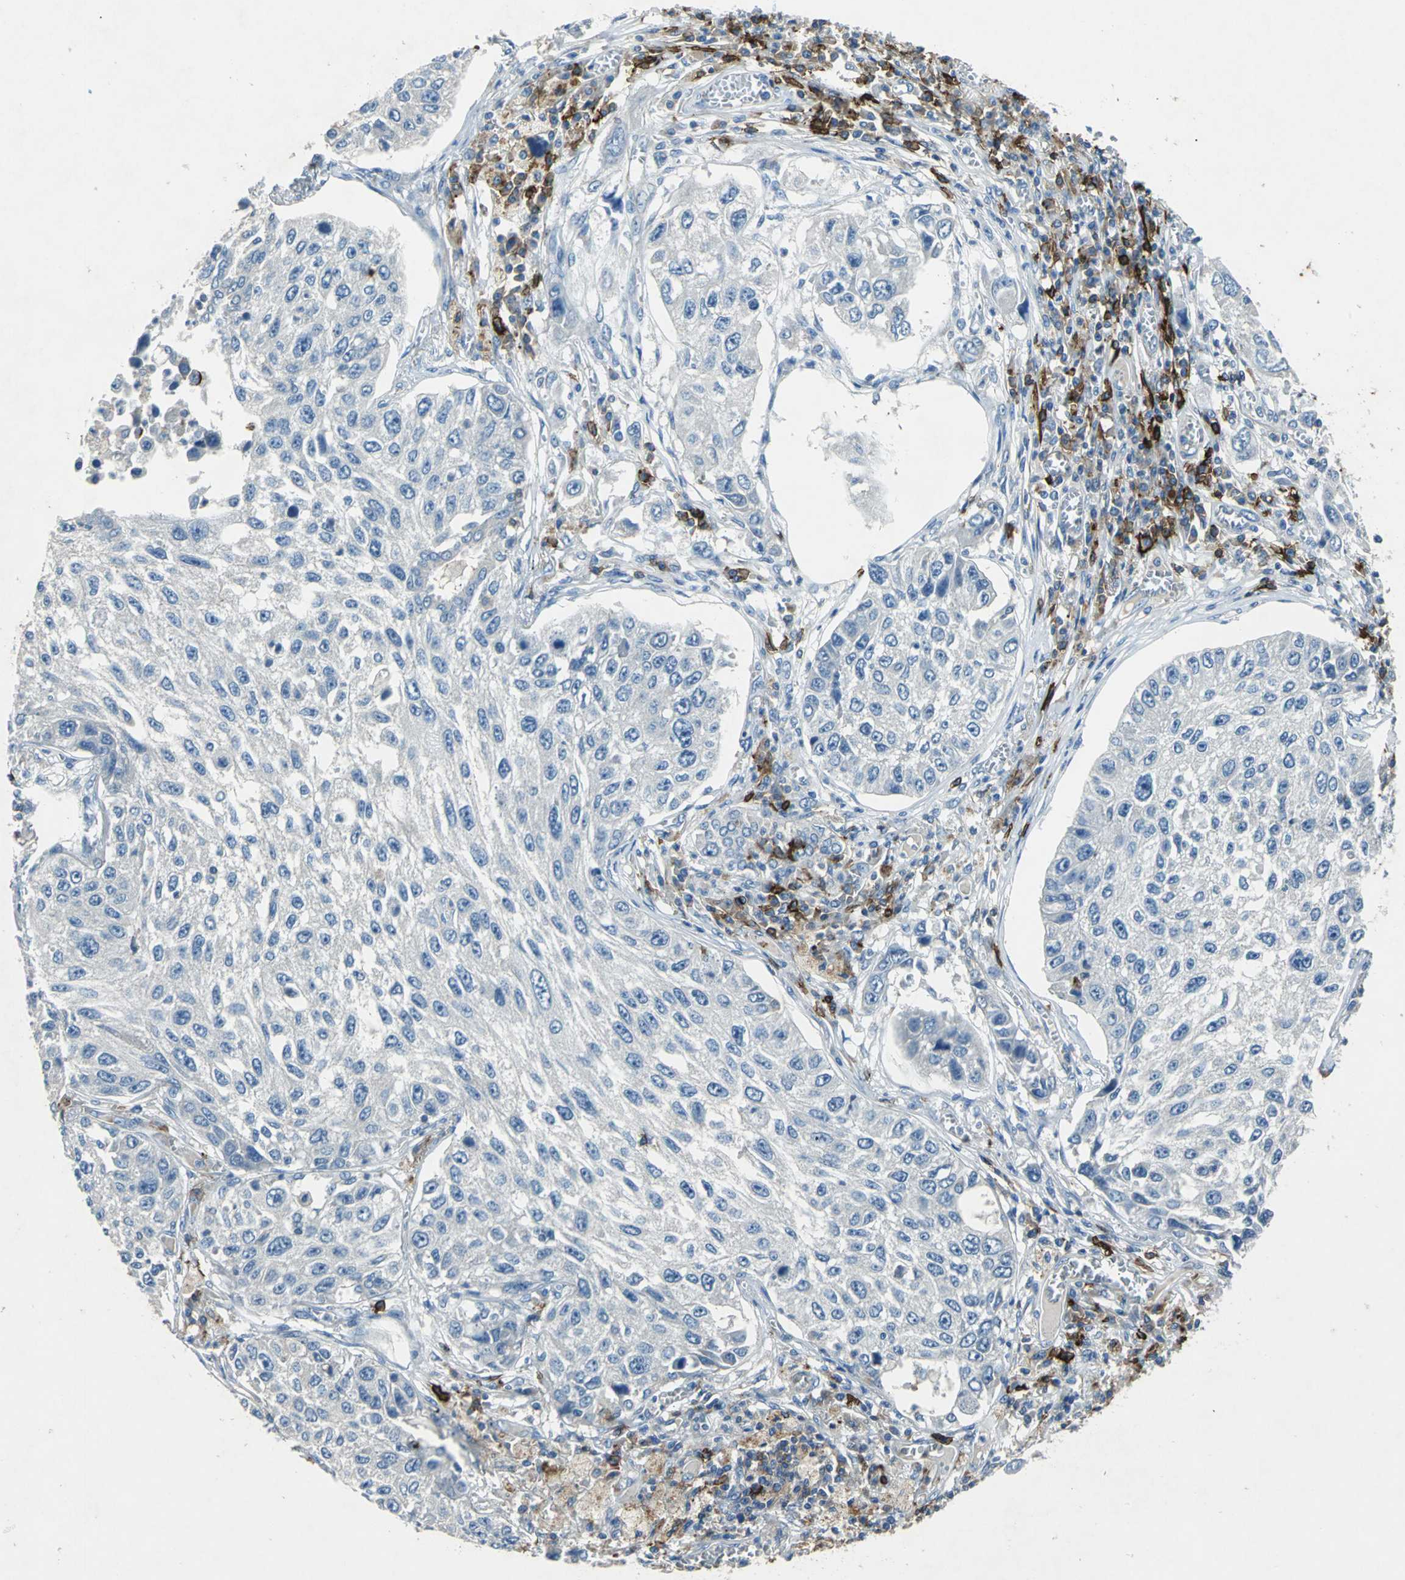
{"staining": {"intensity": "negative", "quantity": "none", "location": "none"}, "tissue": "lung cancer", "cell_type": "Tumor cells", "image_type": "cancer", "snomed": [{"axis": "morphology", "description": "Squamous cell carcinoma, NOS"}, {"axis": "topography", "description": "Lung"}], "caption": "This is an immunohistochemistry (IHC) photomicrograph of human lung cancer. There is no positivity in tumor cells.", "gene": "RPS13", "patient": {"sex": "male", "age": 71}}